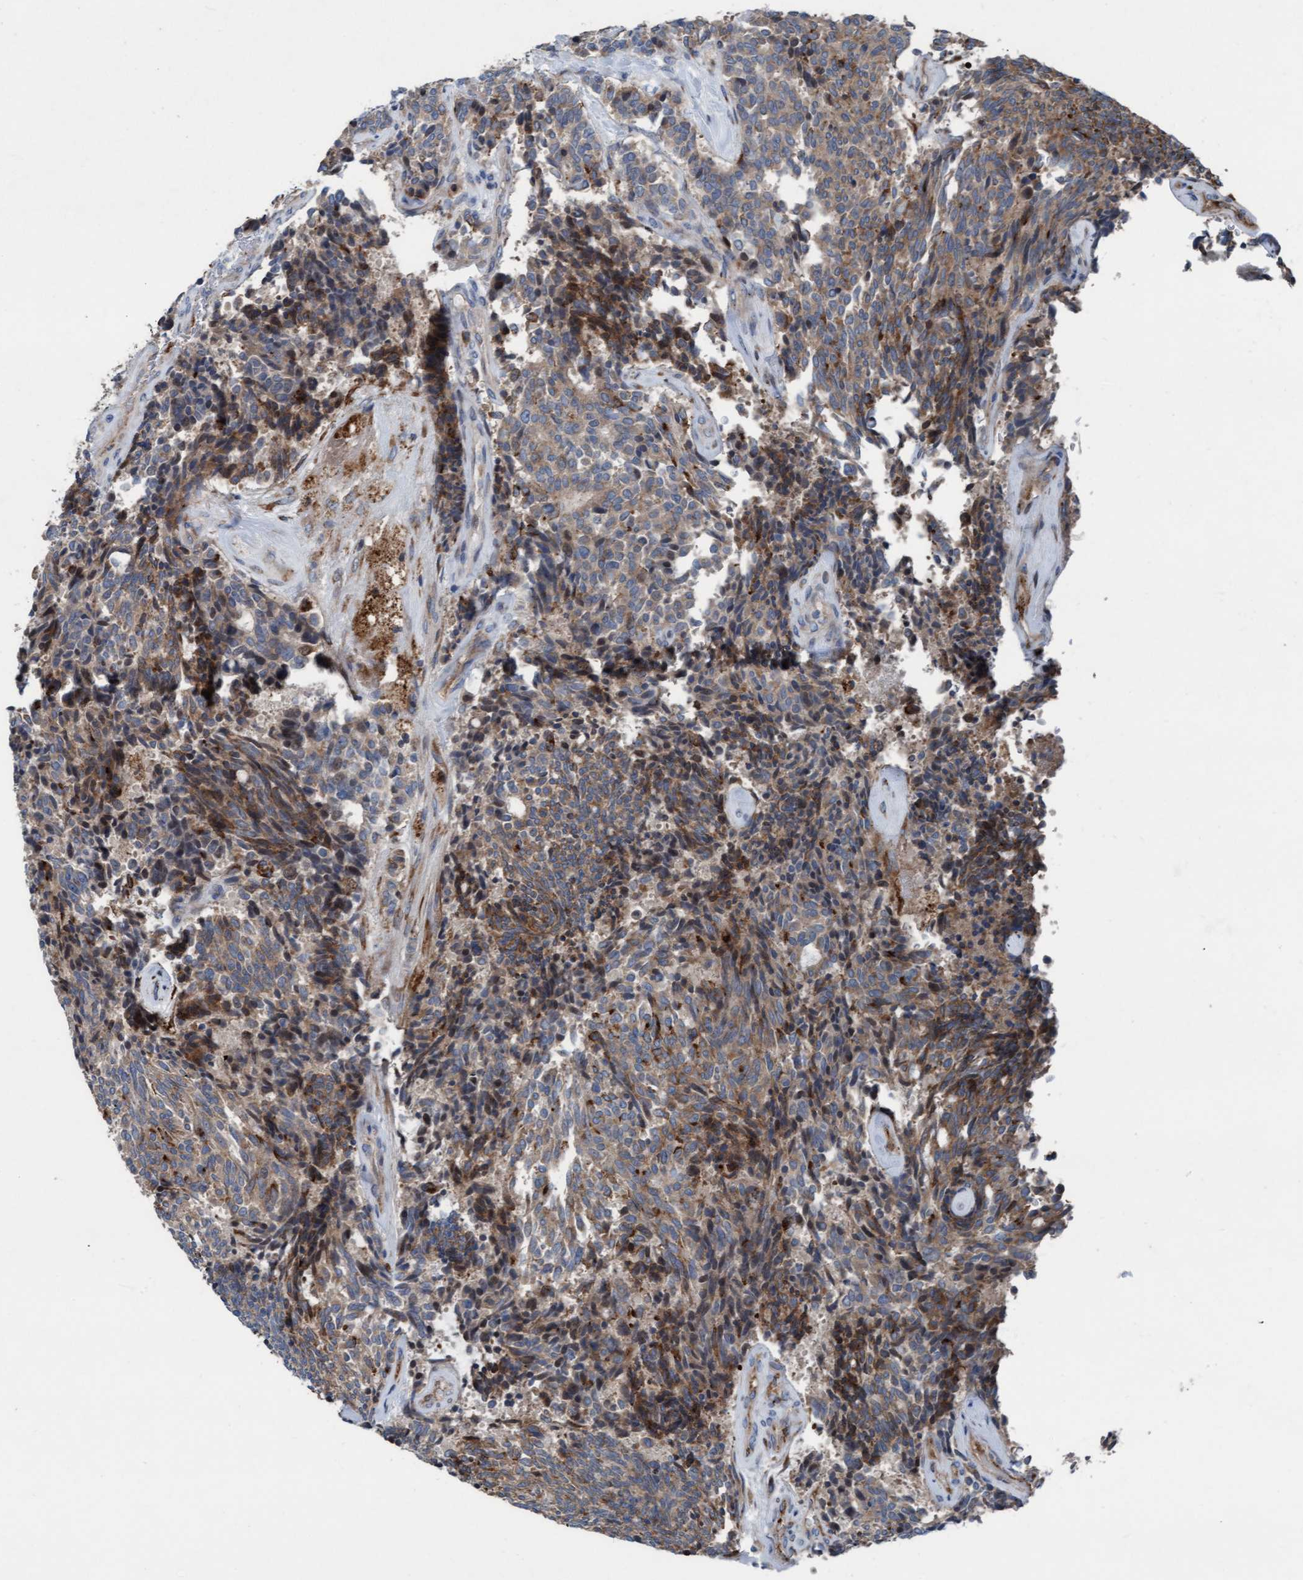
{"staining": {"intensity": "moderate", "quantity": ">75%", "location": "cytoplasmic/membranous"}, "tissue": "carcinoid", "cell_type": "Tumor cells", "image_type": "cancer", "snomed": [{"axis": "morphology", "description": "Carcinoid, malignant, NOS"}, {"axis": "topography", "description": "Pancreas"}], "caption": "Carcinoid stained with IHC shows moderate cytoplasmic/membranous positivity in about >75% of tumor cells.", "gene": "KLHL26", "patient": {"sex": "female", "age": 54}}